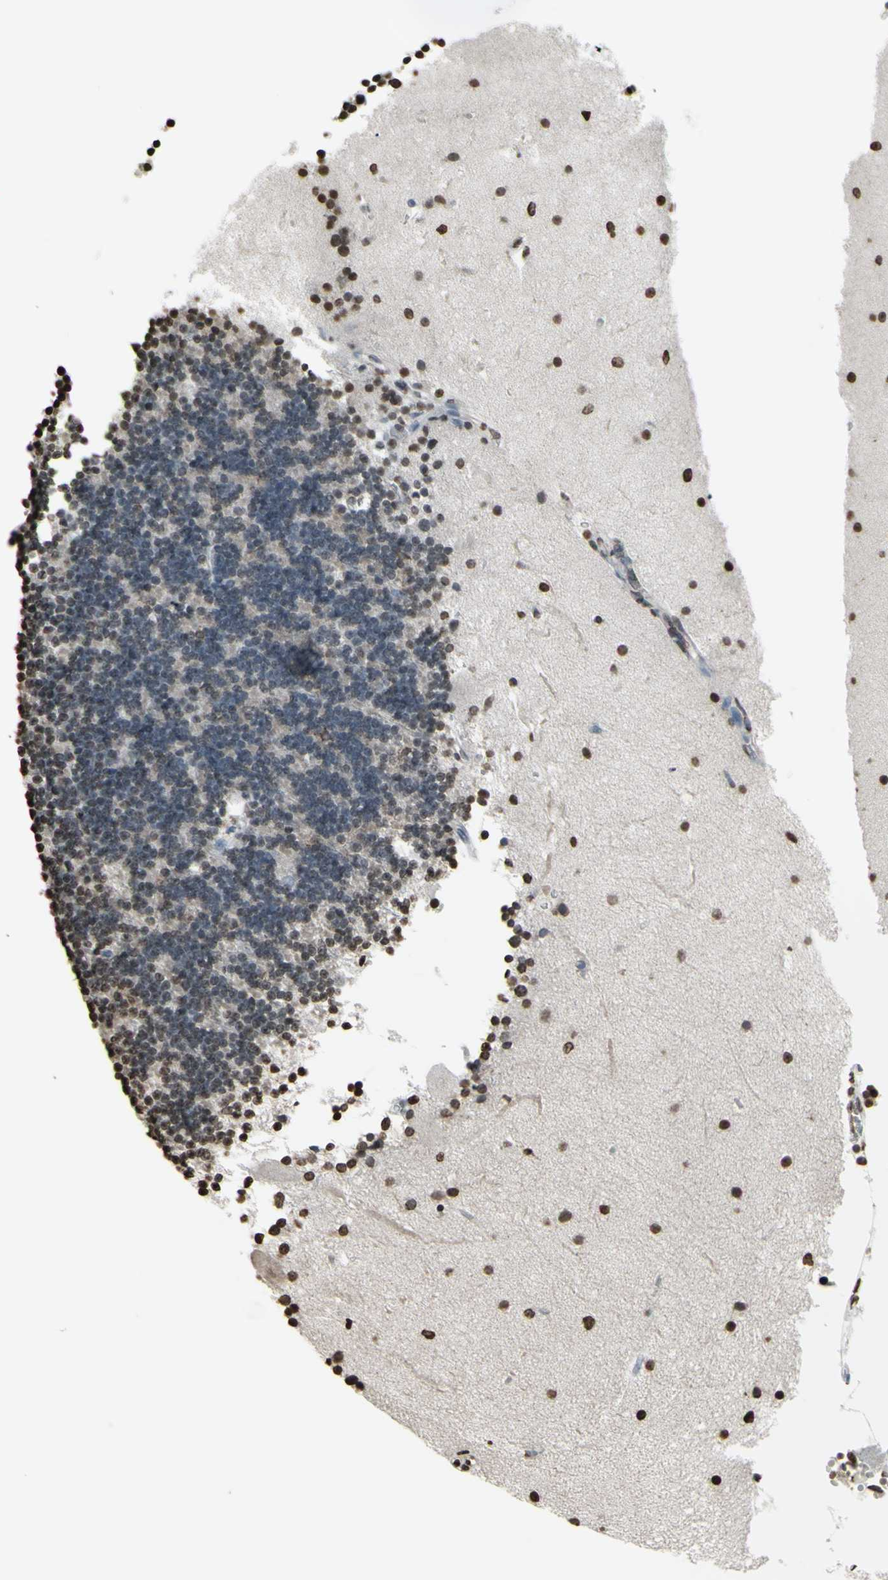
{"staining": {"intensity": "weak", "quantity": "<25%", "location": "cytoplasmic/membranous"}, "tissue": "cerebellum", "cell_type": "Cells in granular layer", "image_type": "normal", "snomed": [{"axis": "morphology", "description": "Normal tissue, NOS"}, {"axis": "topography", "description": "Cerebellum"}], "caption": "This is an immunohistochemistry (IHC) photomicrograph of benign human cerebellum. There is no positivity in cells in granular layer.", "gene": "CD79B", "patient": {"sex": "female", "age": 54}}